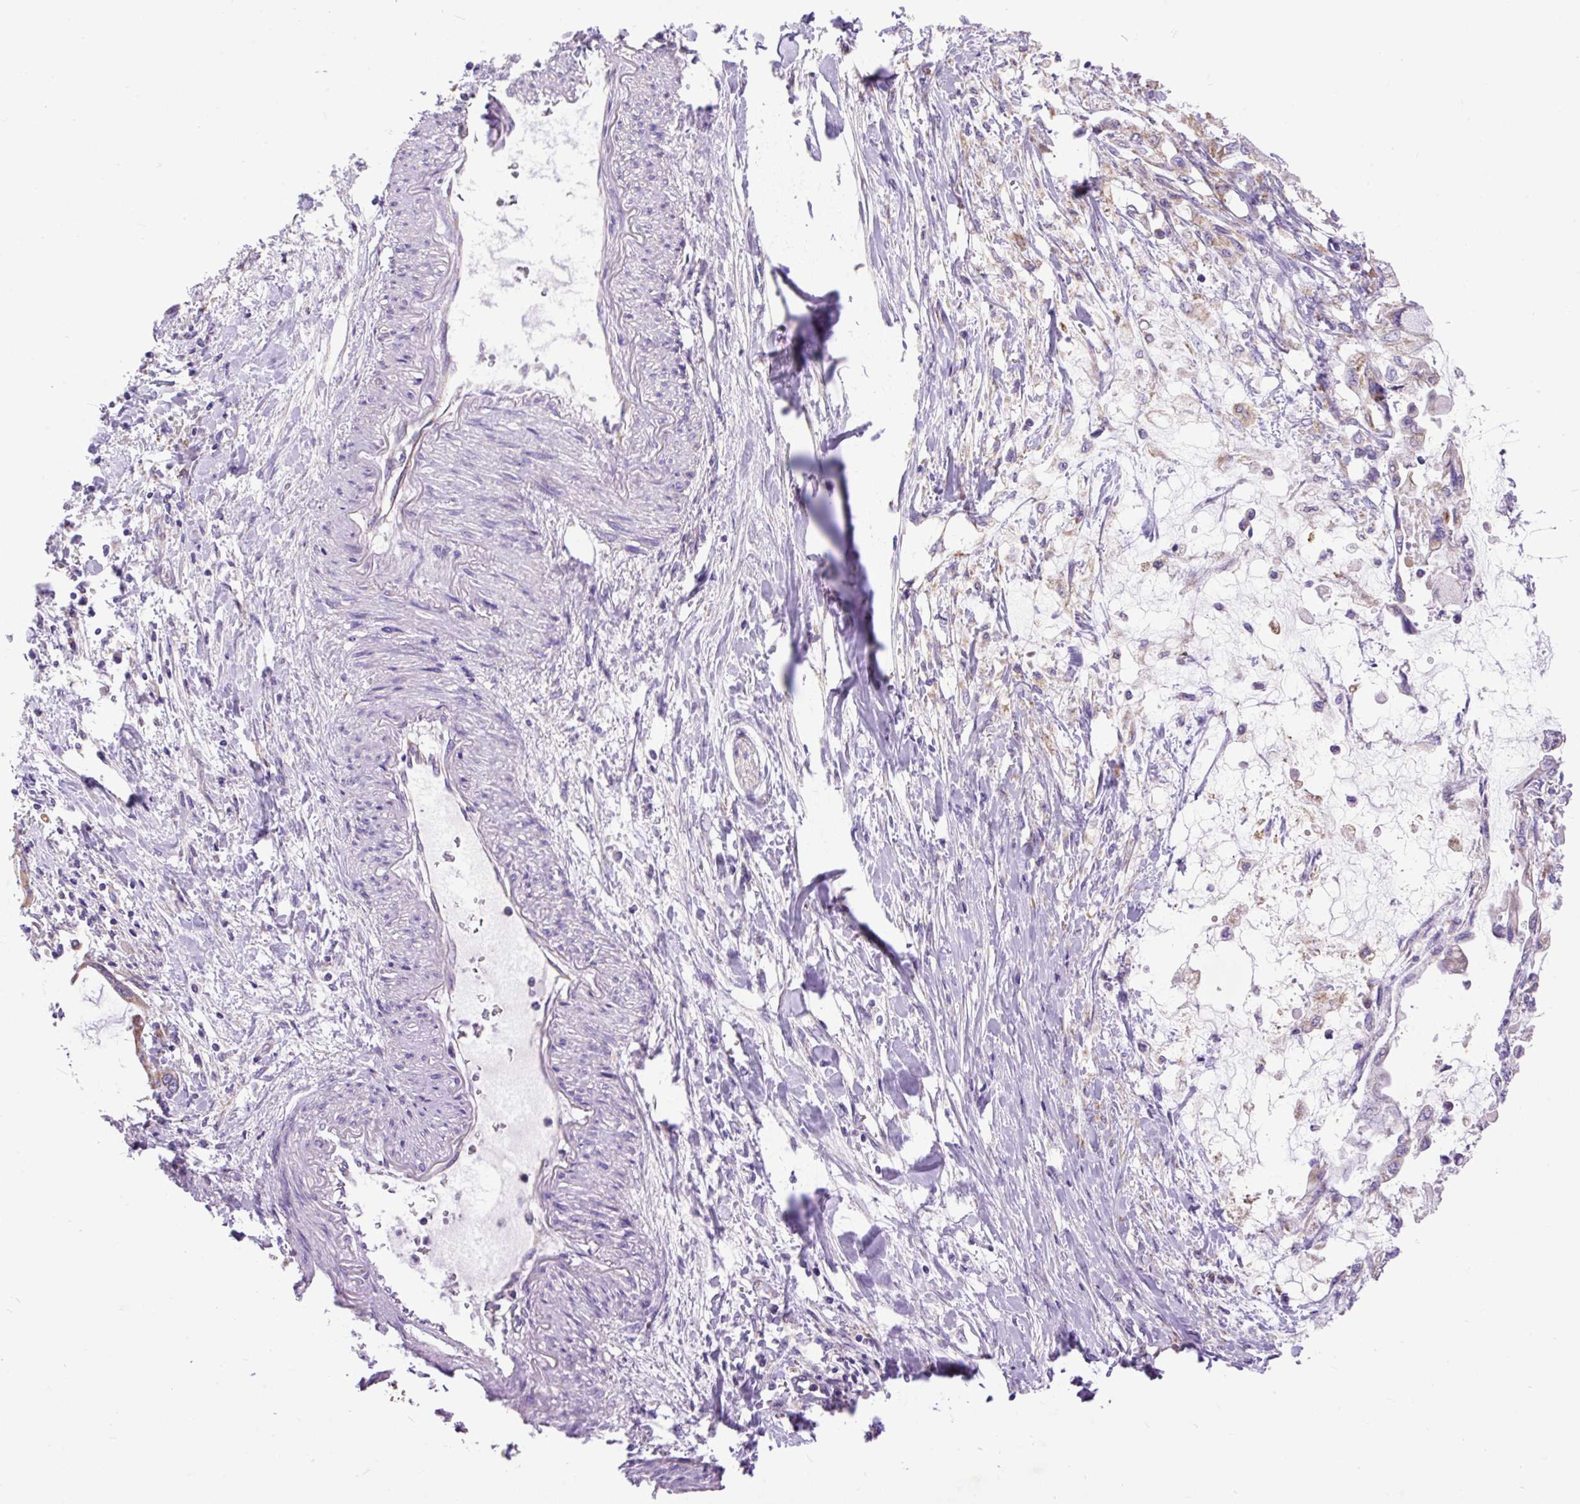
{"staining": {"intensity": "moderate", "quantity": "<25%", "location": "cytoplasmic/membranous"}, "tissue": "pancreatic cancer", "cell_type": "Tumor cells", "image_type": "cancer", "snomed": [{"axis": "morphology", "description": "Adenocarcinoma, NOS"}, {"axis": "topography", "description": "Pancreas"}], "caption": "Adenocarcinoma (pancreatic) tissue displays moderate cytoplasmic/membranous staining in approximately <25% of tumor cells, visualized by immunohistochemistry.", "gene": "TOMM40", "patient": {"sex": "male", "age": 48}}